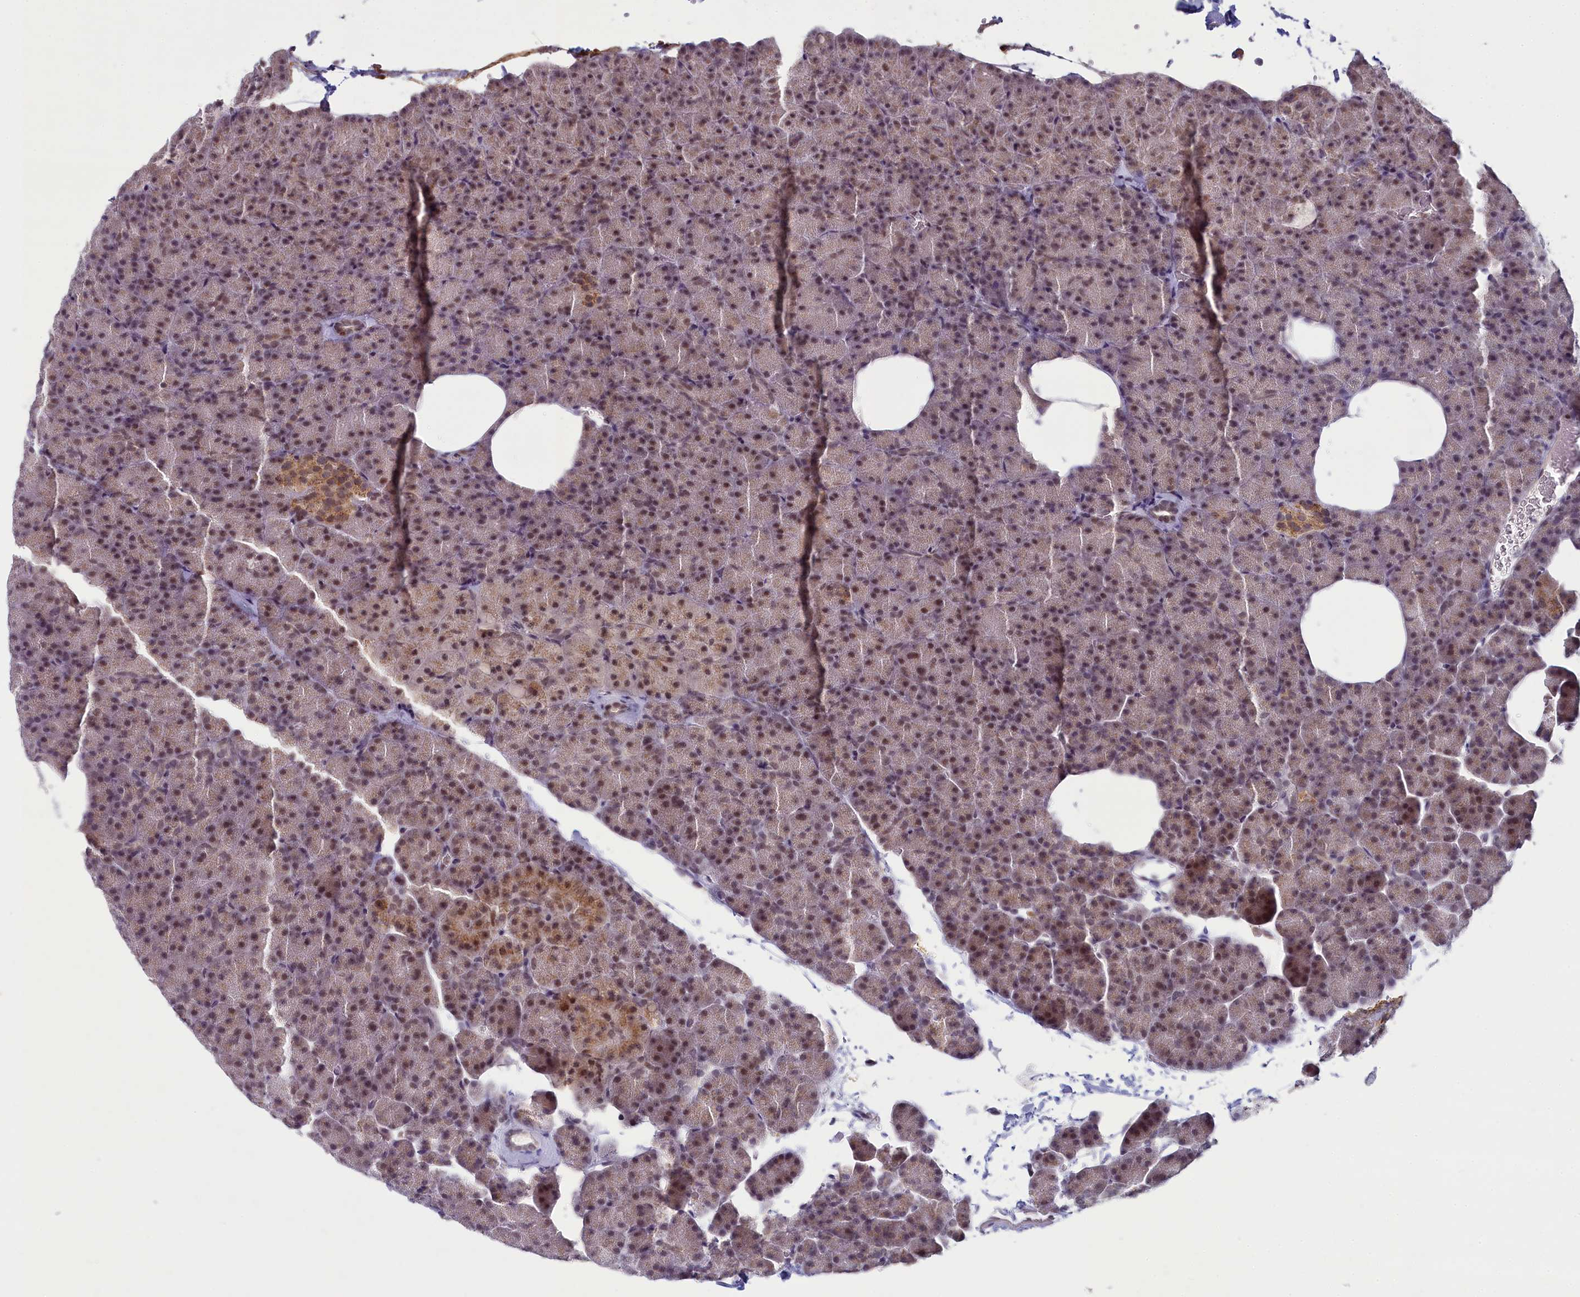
{"staining": {"intensity": "moderate", "quantity": ">75%", "location": "cytoplasmic/membranous,nuclear"}, "tissue": "pancreas", "cell_type": "Exocrine glandular cells", "image_type": "normal", "snomed": [{"axis": "morphology", "description": "Normal tissue, NOS"}, {"axis": "morphology", "description": "Carcinoid, malignant, NOS"}, {"axis": "topography", "description": "Pancreas"}], "caption": "The immunohistochemical stain highlights moderate cytoplasmic/membranous,nuclear staining in exocrine glandular cells of unremarkable pancreas. (DAB IHC with brightfield microscopy, high magnification).", "gene": "PPHLN1", "patient": {"sex": "female", "age": 35}}